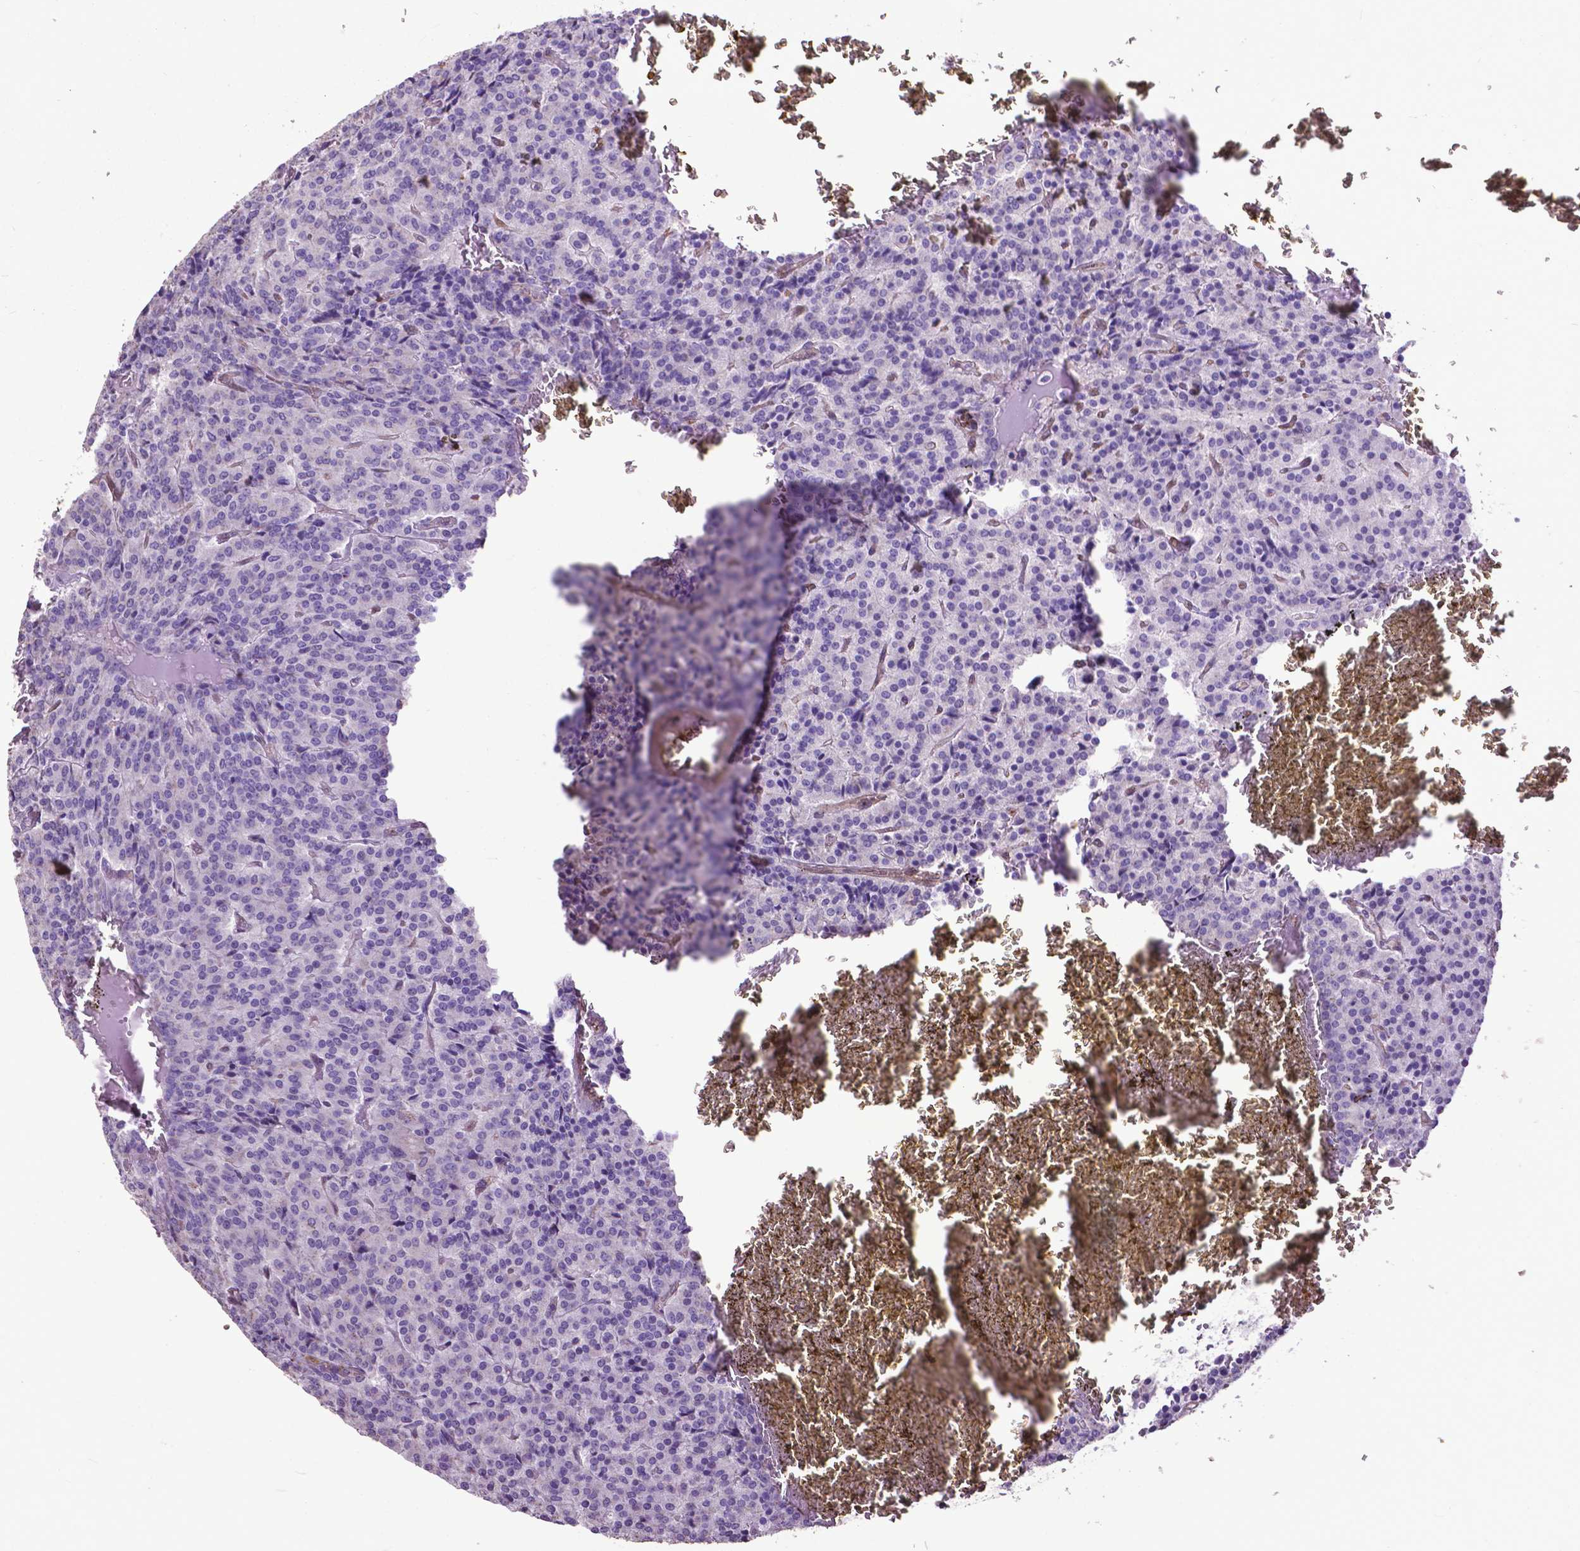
{"staining": {"intensity": "negative", "quantity": "none", "location": "none"}, "tissue": "carcinoid", "cell_type": "Tumor cells", "image_type": "cancer", "snomed": [{"axis": "morphology", "description": "Carcinoid, malignant, NOS"}, {"axis": "topography", "description": "Lung"}], "caption": "Tumor cells show no significant protein expression in carcinoid (malignant).", "gene": "PDLIM1", "patient": {"sex": "male", "age": 70}}